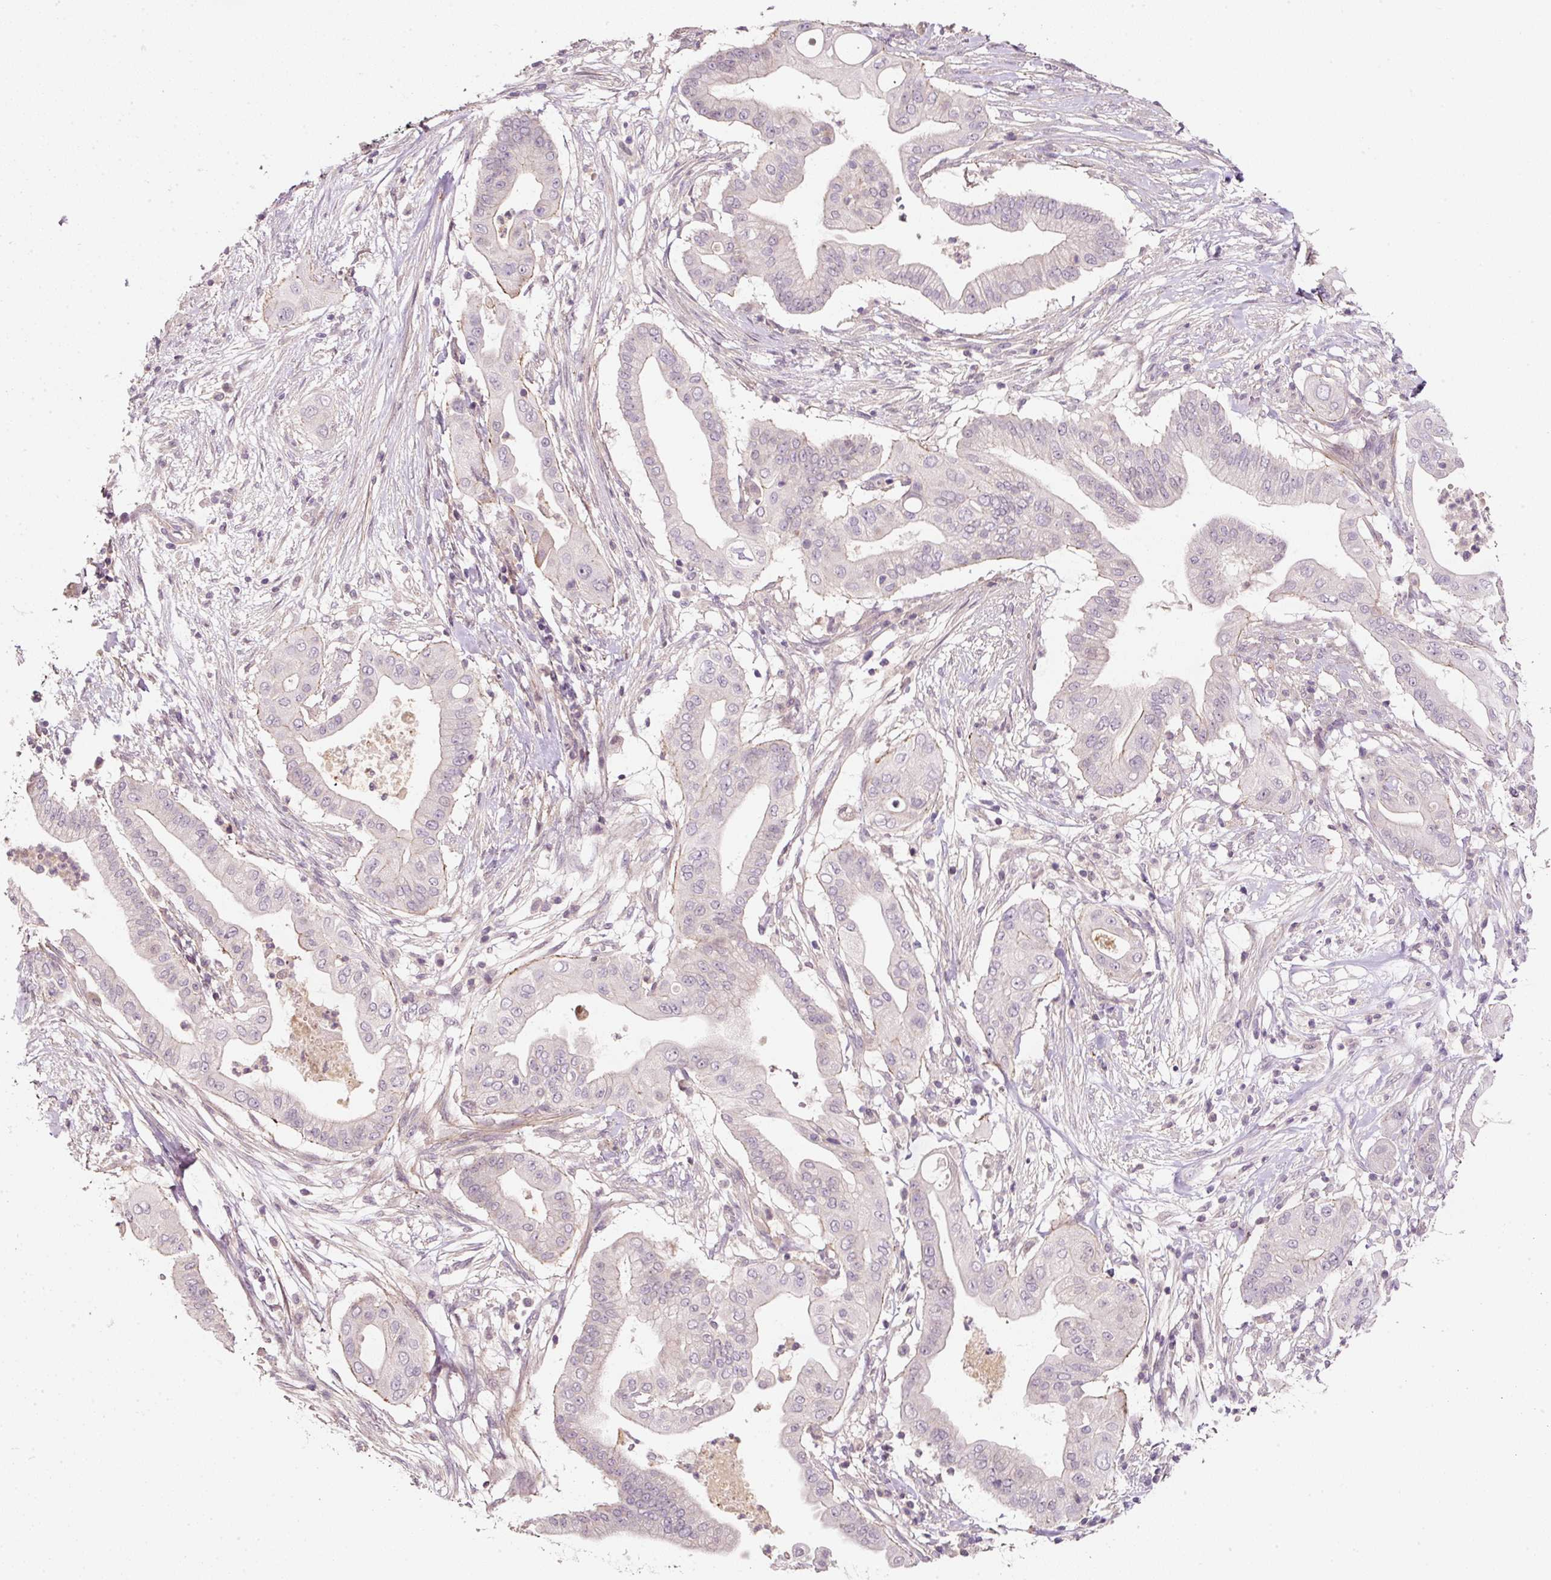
{"staining": {"intensity": "weak", "quantity": "<25%", "location": "cytoplasmic/membranous"}, "tissue": "pancreatic cancer", "cell_type": "Tumor cells", "image_type": "cancer", "snomed": [{"axis": "morphology", "description": "Adenocarcinoma, NOS"}, {"axis": "topography", "description": "Pancreas"}], "caption": "Tumor cells are negative for brown protein staining in pancreatic cancer.", "gene": "TIRAP", "patient": {"sex": "male", "age": 68}}